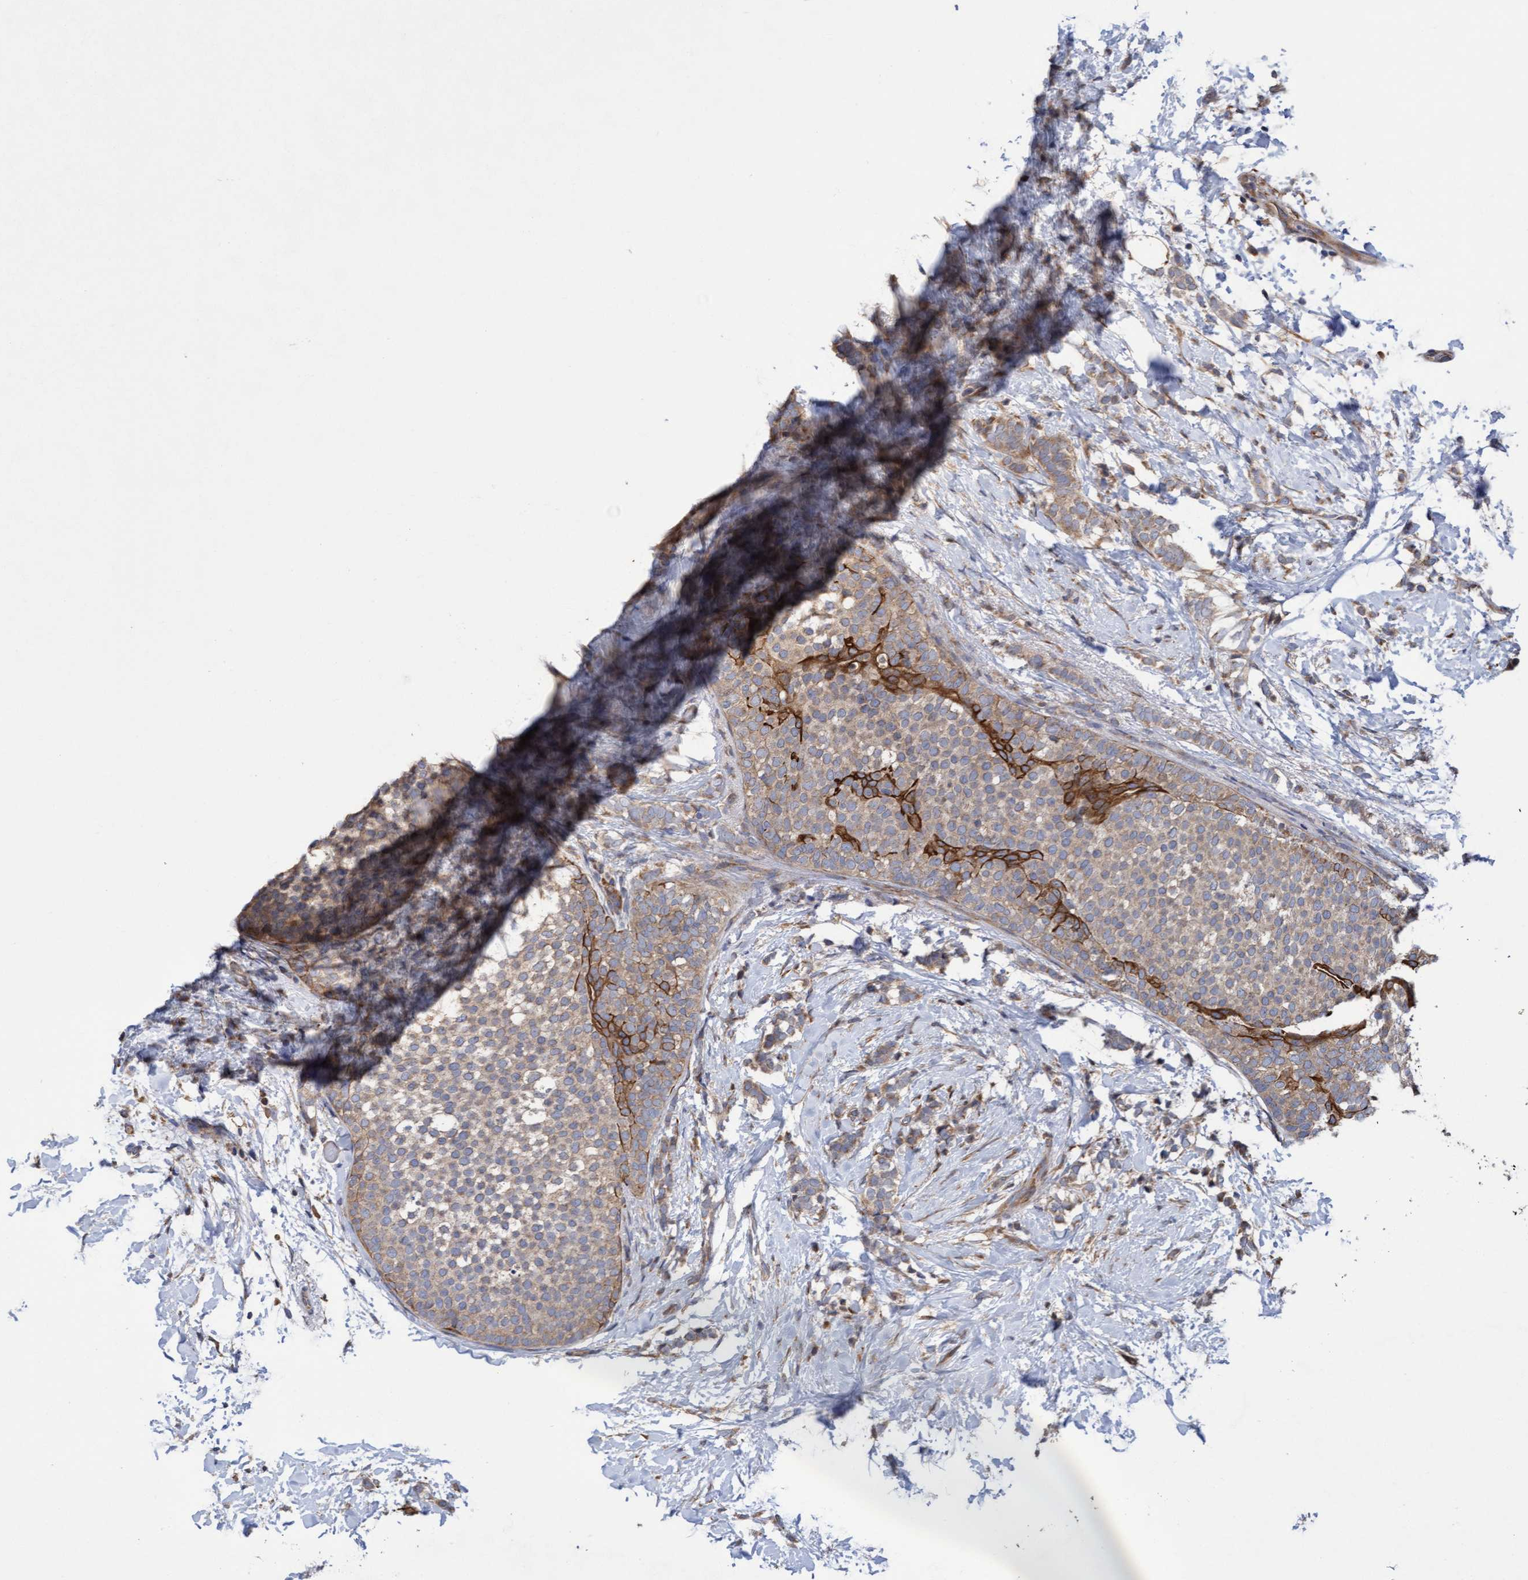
{"staining": {"intensity": "moderate", "quantity": ">75%", "location": "cytoplasmic/membranous"}, "tissue": "breast cancer", "cell_type": "Tumor cells", "image_type": "cancer", "snomed": [{"axis": "morphology", "description": "Lobular carcinoma"}, {"axis": "topography", "description": "Breast"}], "caption": "Immunohistochemical staining of breast lobular carcinoma exhibits medium levels of moderate cytoplasmic/membranous protein positivity in approximately >75% of tumor cells.", "gene": "ELP5", "patient": {"sex": "female", "age": 50}}